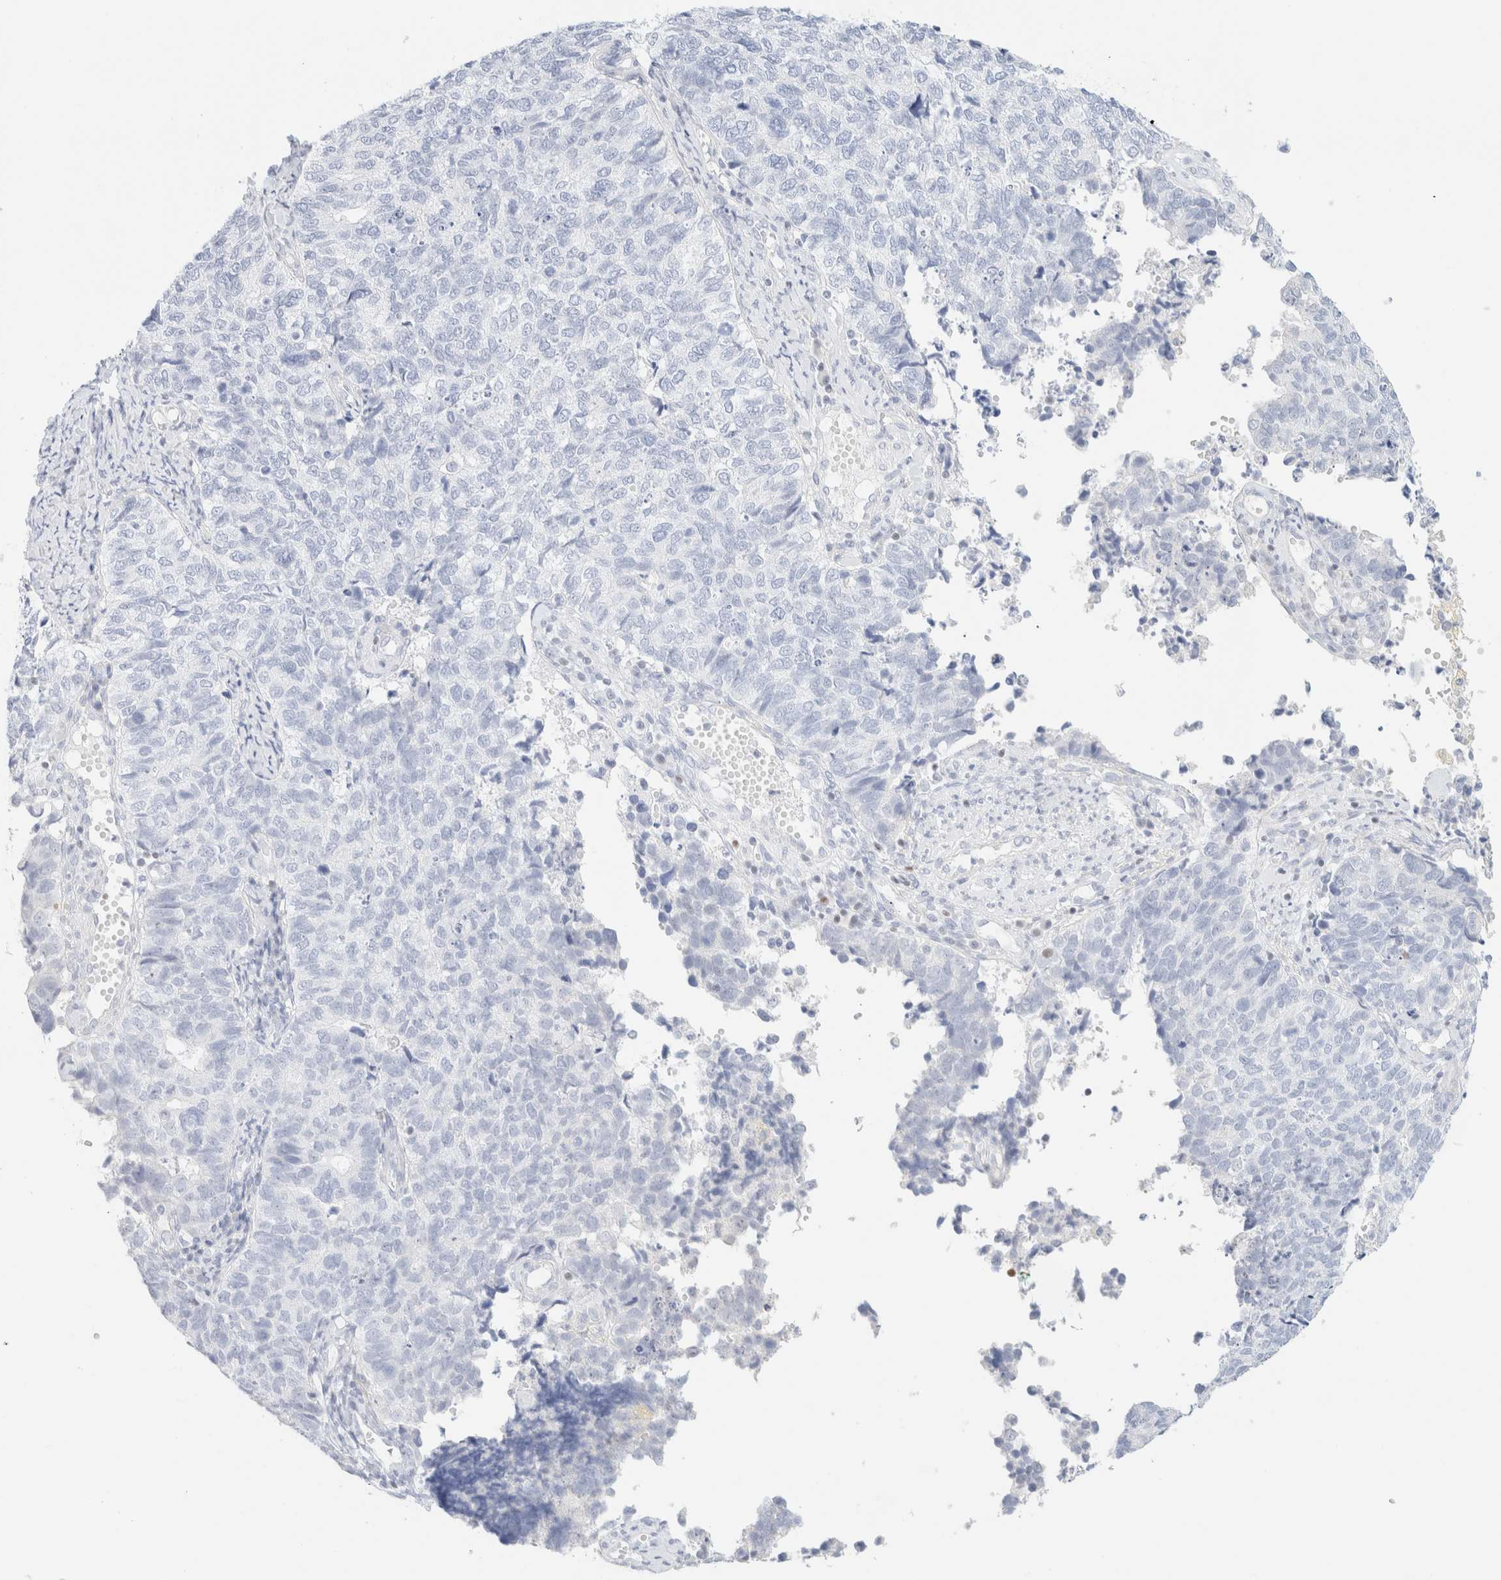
{"staining": {"intensity": "negative", "quantity": "none", "location": "none"}, "tissue": "cervical cancer", "cell_type": "Tumor cells", "image_type": "cancer", "snomed": [{"axis": "morphology", "description": "Squamous cell carcinoma, NOS"}, {"axis": "topography", "description": "Cervix"}], "caption": "Tumor cells show no significant protein expression in cervical squamous cell carcinoma. Nuclei are stained in blue.", "gene": "IKZF3", "patient": {"sex": "female", "age": 63}}